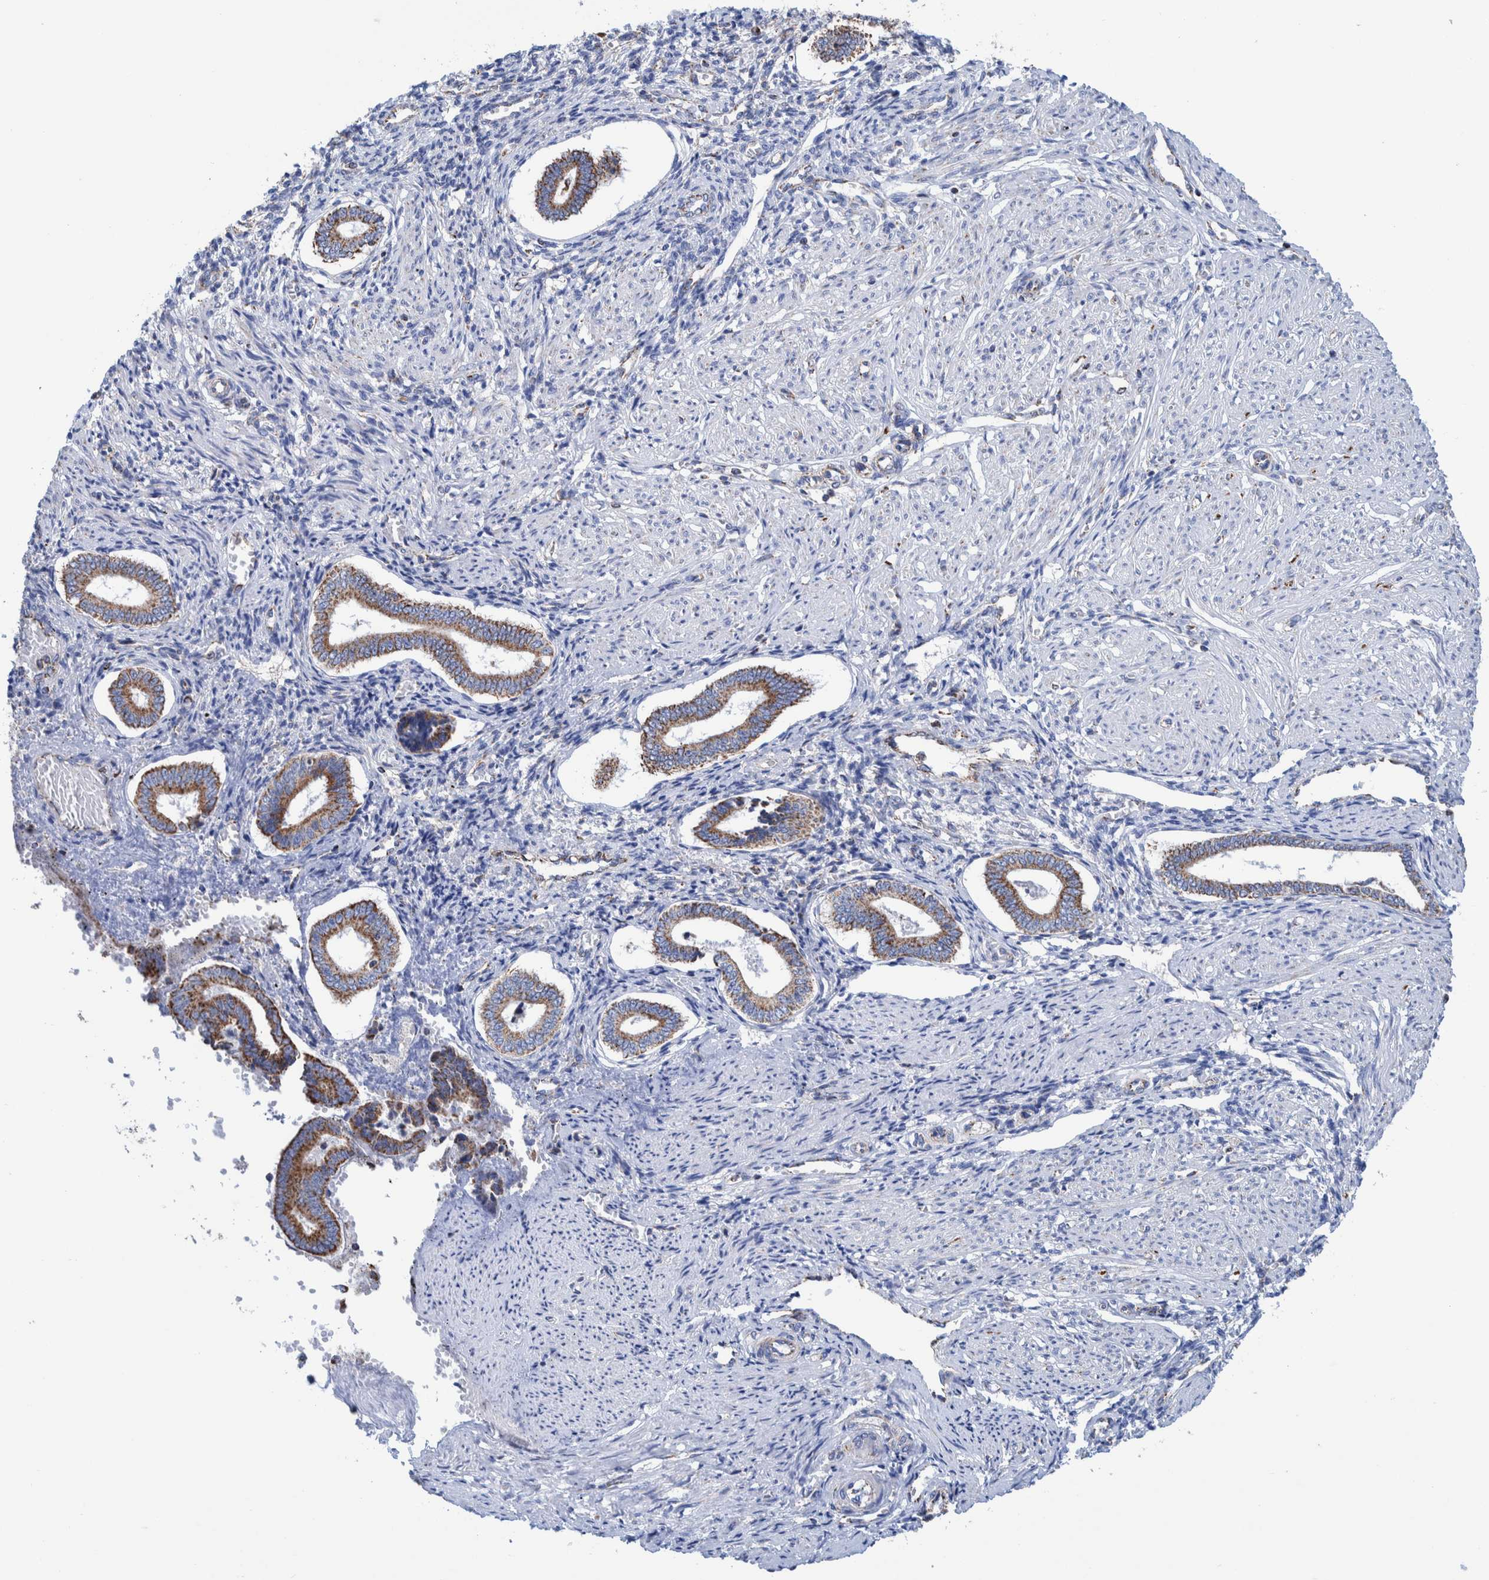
{"staining": {"intensity": "negative", "quantity": "none", "location": "none"}, "tissue": "endometrium", "cell_type": "Cells in endometrial stroma", "image_type": "normal", "snomed": [{"axis": "morphology", "description": "Normal tissue, NOS"}, {"axis": "topography", "description": "Endometrium"}], "caption": "Normal endometrium was stained to show a protein in brown. There is no significant staining in cells in endometrial stroma.", "gene": "DECR1", "patient": {"sex": "female", "age": 42}}